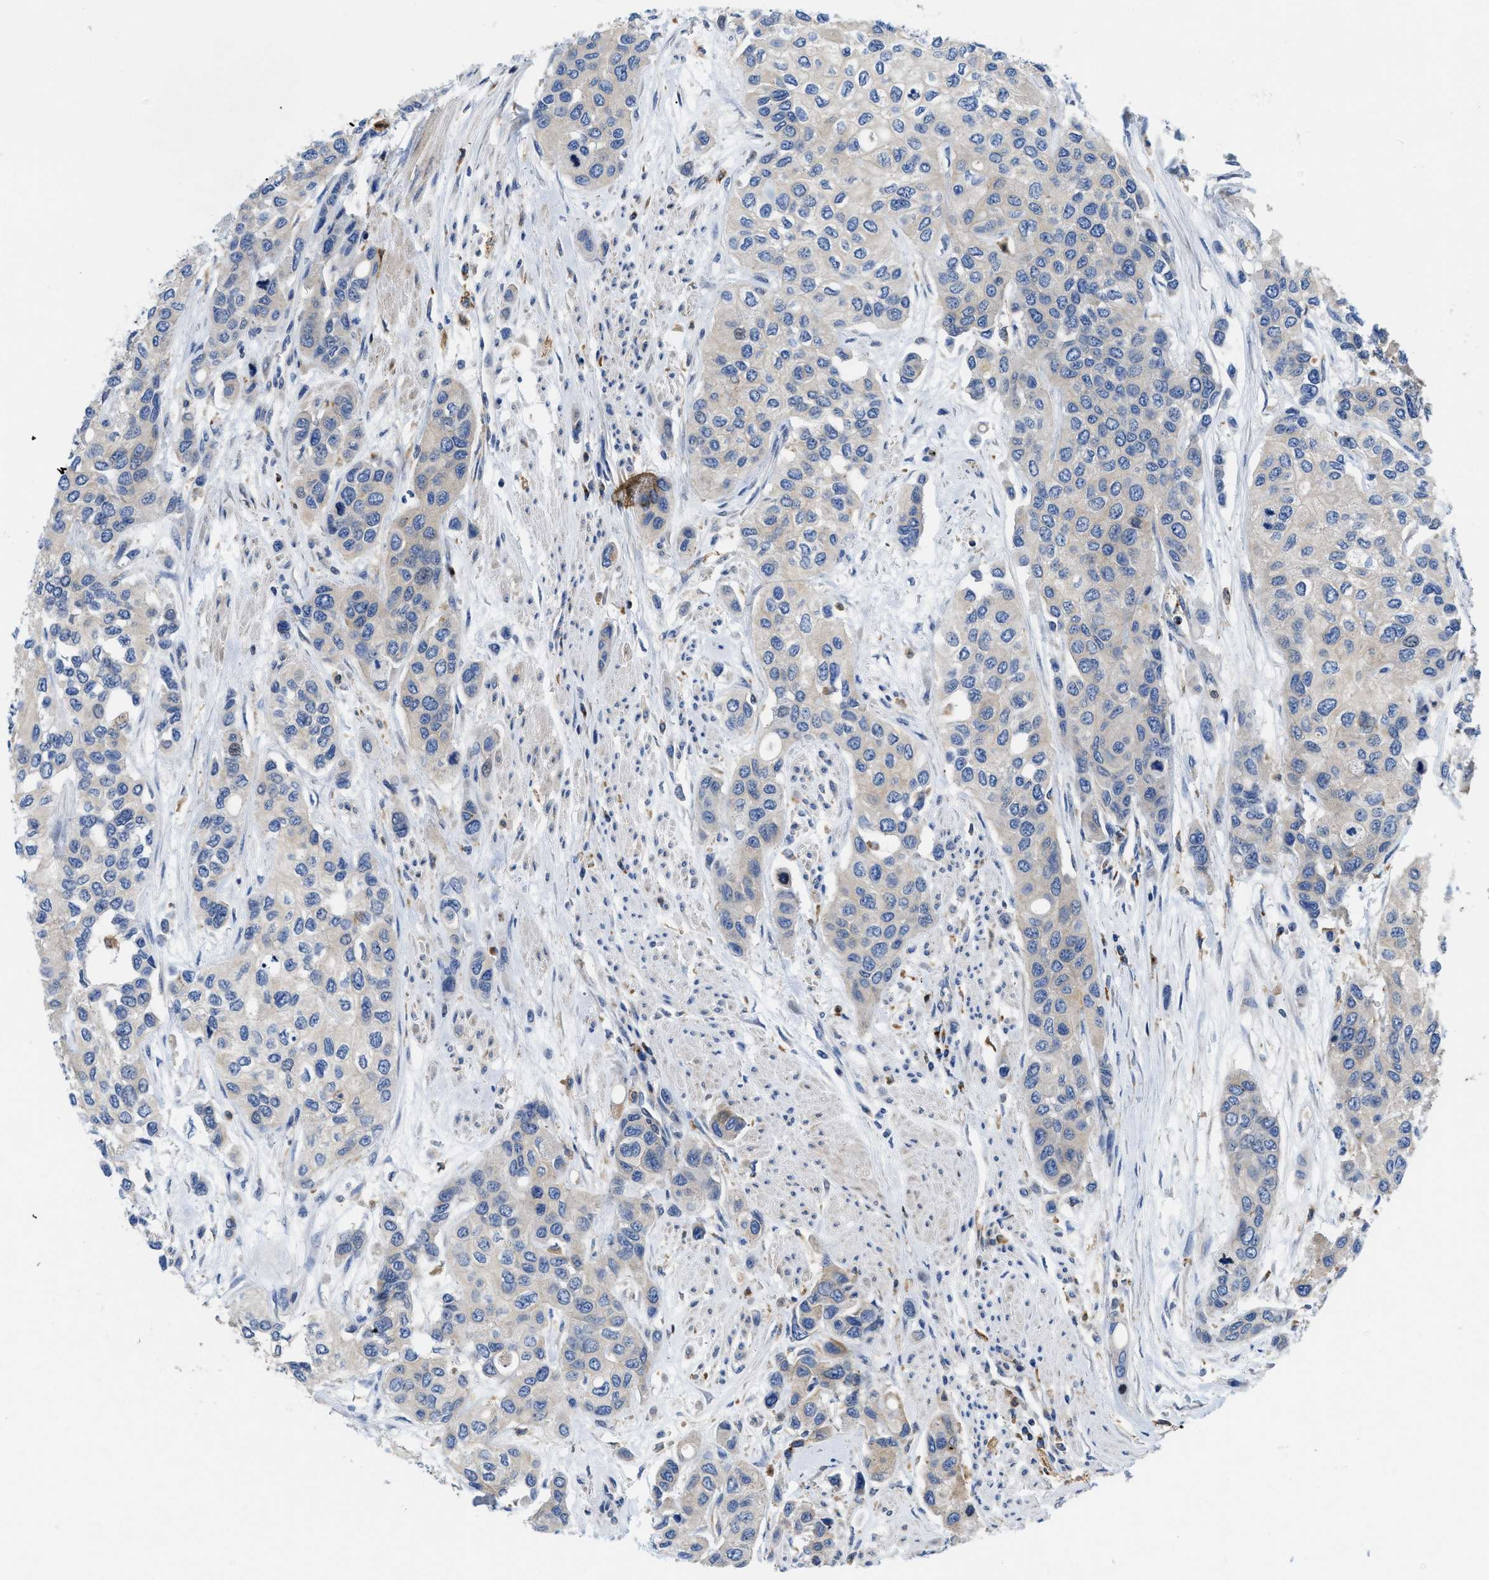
{"staining": {"intensity": "weak", "quantity": "<25%", "location": "cytoplasmic/membranous"}, "tissue": "urothelial cancer", "cell_type": "Tumor cells", "image_type": "cancer", "snomed": [{"axis": "morphology", "description": "Urothelial carcinoma, High grade"}, {"axis": "topography", "description": "Urinary bladder"}], "caption": "Tumor cells show no significant expression in urothelial cancer. (DAB immunohistochemistry (IHC), high magnification).", "gene": "ENPP4", "patient": {"sex": "female", "age": 56}}